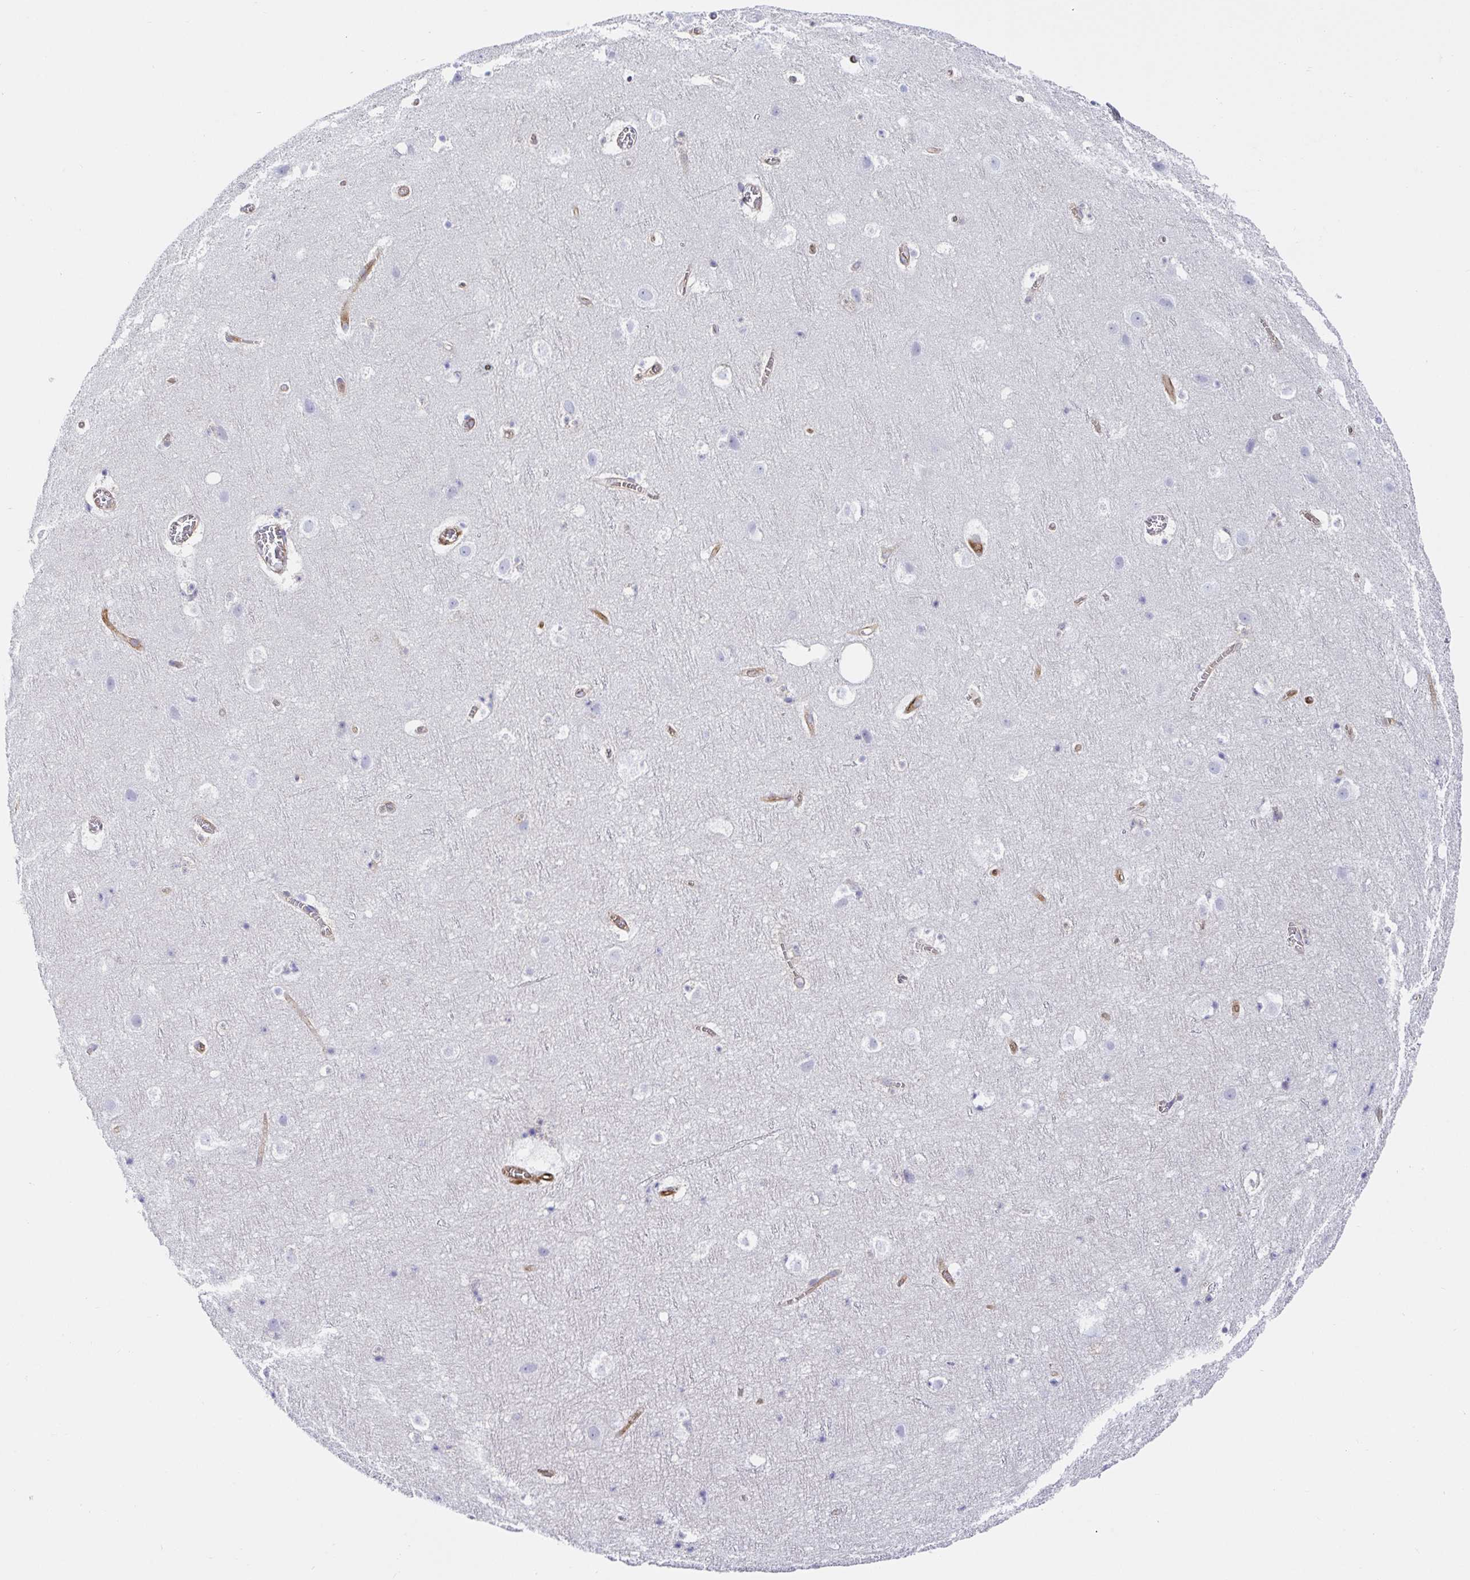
{"staining": {"intensity": "moderate", "quantity": "25%-75%", "location": "cytoplasmic/membranous"}, "tissue": "cerebral cortex", "cell_type": "Endothelial cells", "image_type": "normal", "snomed": [{"axis": "morphology", "description": "Normal tissue, NOS"}, {"axis": "topography", "description": "Cerebral cortex"}], "caption": "Cerebral cortex was stained to show a protein in brown. There is medium levels of moderate cytoplasmic/membranous staining in about 25%-75% of endothelial cells. (brown staining indicates protein expression, while blue staining denotes nuclei).", "gene": "DOCK1", "patient": {"sex": "female", "age": 42}}